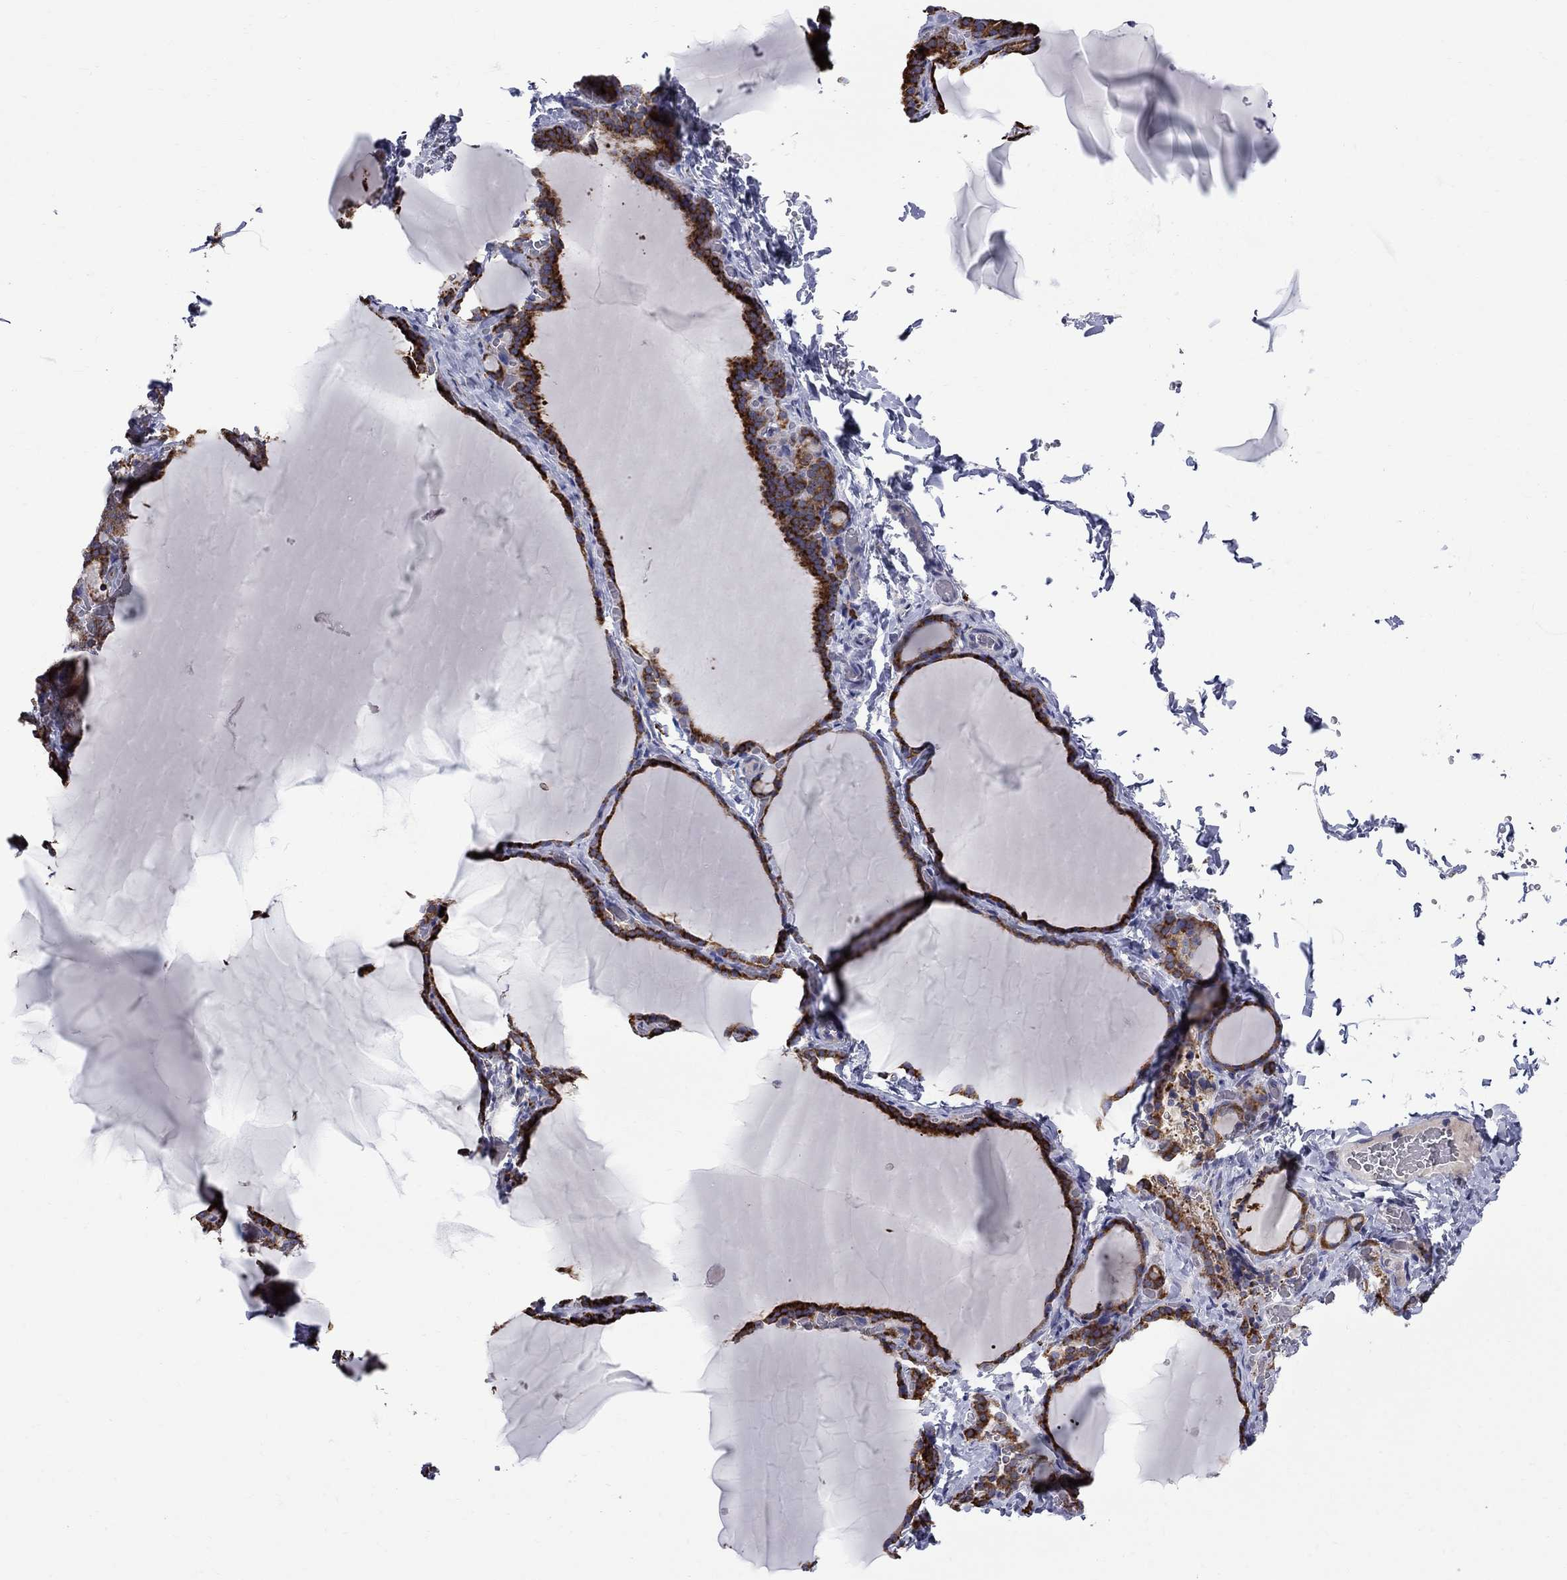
{"staining": {"intensity": "strong", "quantity": "25%-75%", "location": "cytoplasmic/membranous"}, "tissue": "thyroid gland", "cell_type": "Glandular cells", "image_type": "normal", "snomed": [{"axis": "morphology", "description": "Normal tissue, NOS"}, {"axis": "morphology", "description": "Hyperplasia, NOS"}, {"axis": "topography", "description": "Thyroid gland"}], "caption": "Thyroid gland stained with IHC exhibits strong cytoplasmic/membranous staining in about 25%-75% of glandular cells.", "gene": "ASNS", "patient": {"sex": "female", "age": 27}}